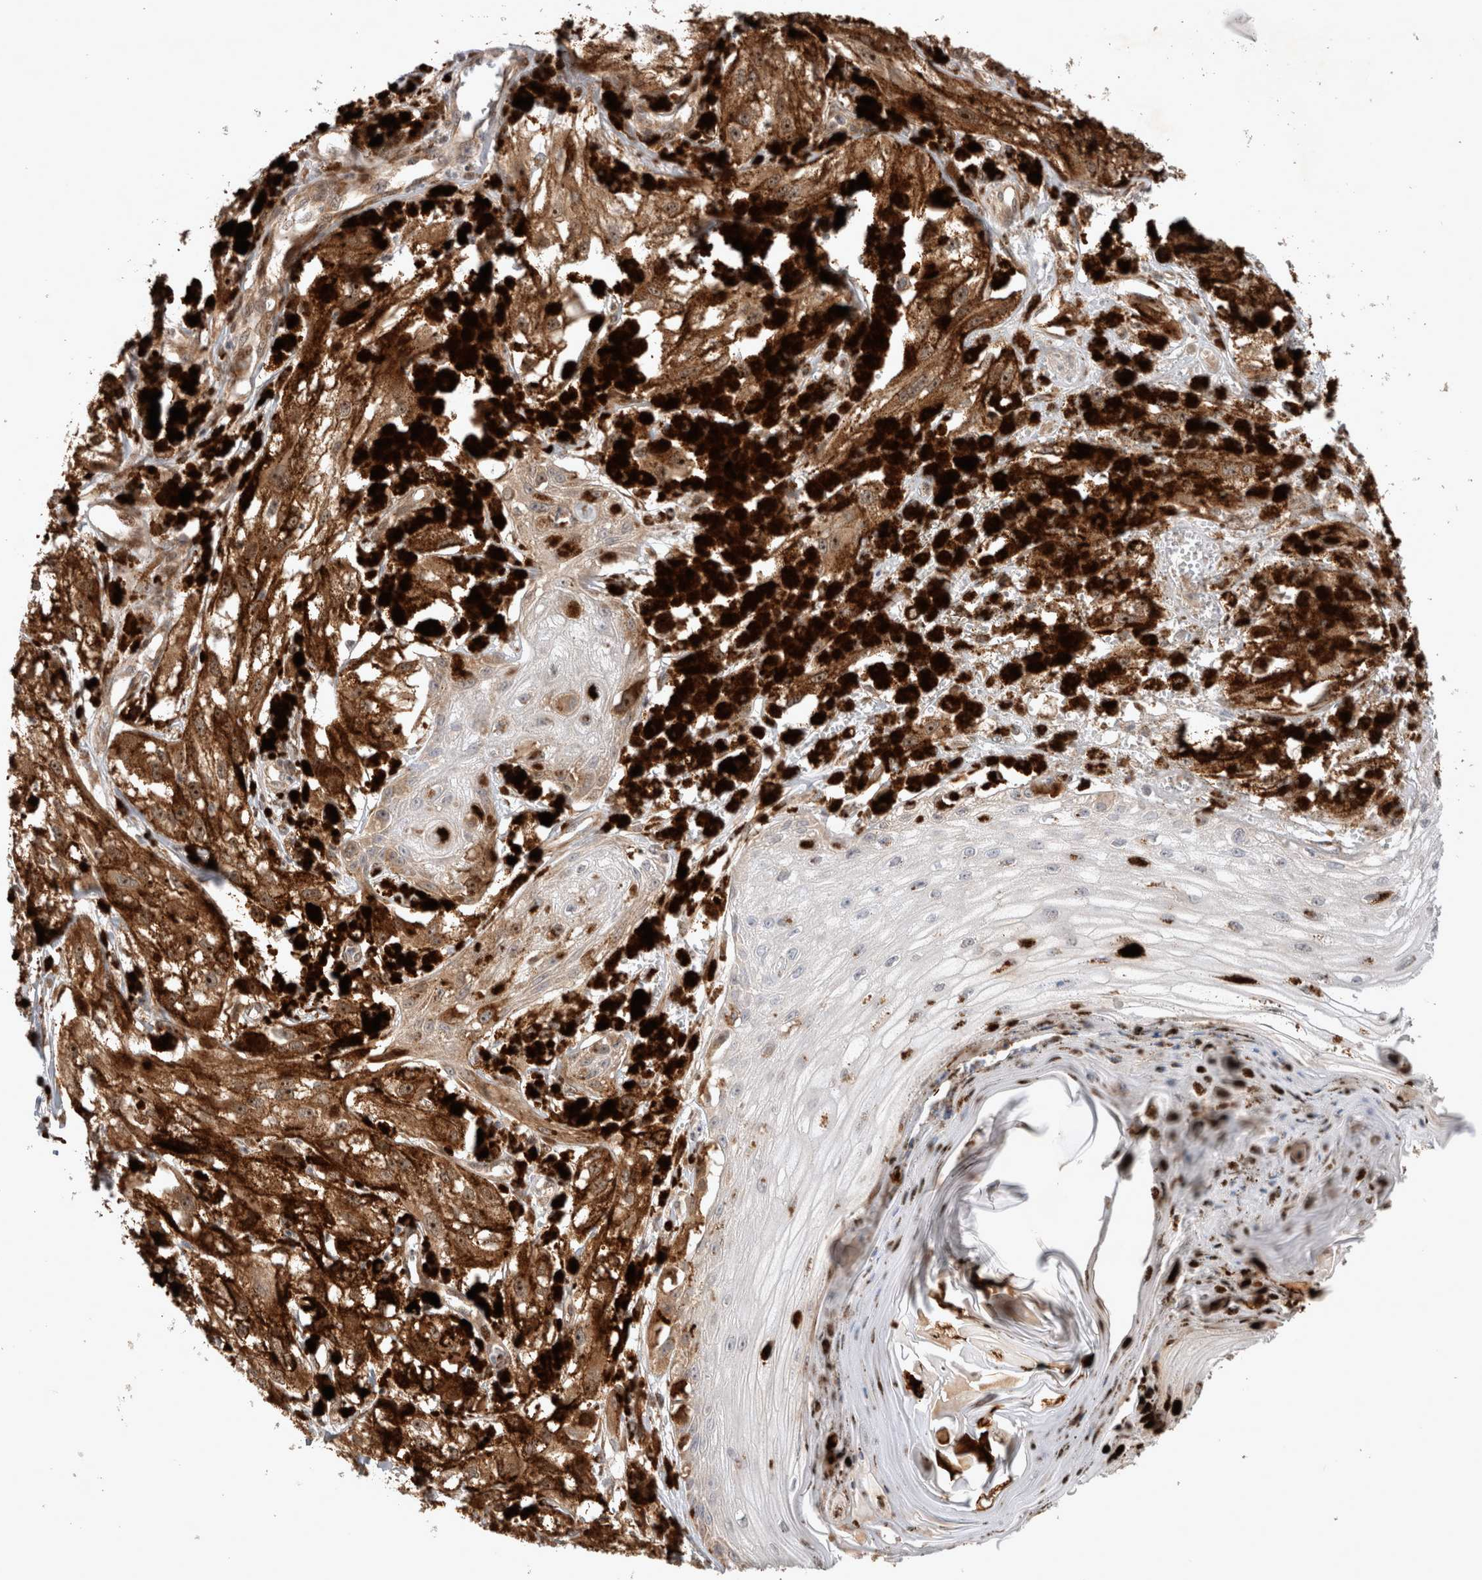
{"staining": {"intensity": "negative", "quantity": "none", "location": "none"}, "tissue": "melanoma", "cell_type": "Tumor cells", "image_type": "cancer", "snomed": [{"axis": "morphology", "description": "Malignant melanoma, NOS"}, {"axis": "topography", "description": "Skin"}], "caption": "Immunohistochemistry of melanoma reveals no expression in tumor cells.", "gene": "SERAC1", "patient": {"sex": "male", "age": 88}}